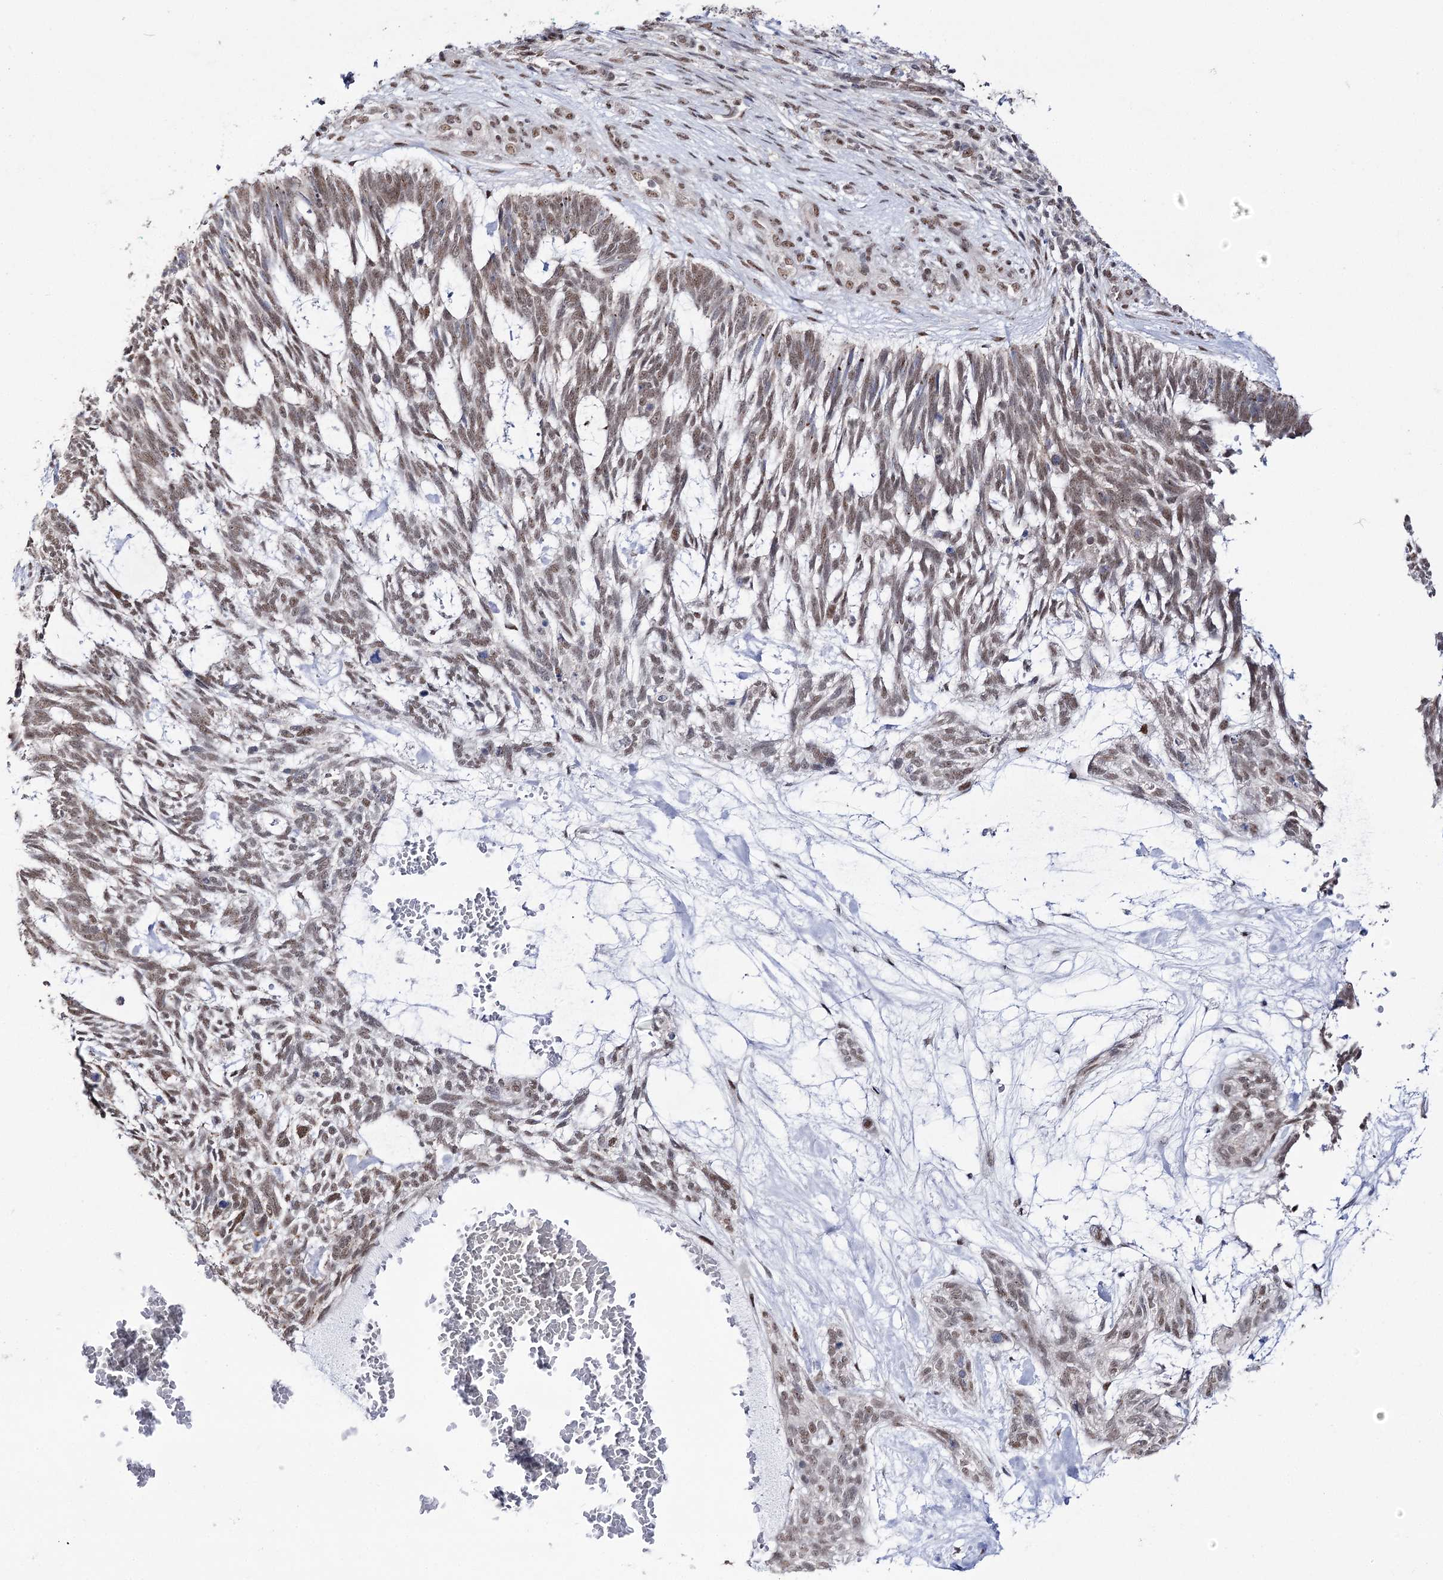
{"staining": {"intensity": "moderate", "quantity": ">75%", "location": "nuclear"}, "tissue": "skin cancer", "cell_type": "Tumor cells", "image_type": "cancer", "snomed": [{"axis": "morphology", "description": "Basal cell carcinoma"}, {"axis": "topography", "description": "Skin"}], "caption": "About >75% of tumor cells in human skin cancer show moderate nuclear protein positivity as visualized by brown immunohistochemical staining.", "gene": "VGLL4", "patient": {"sex": "male", "age": 88}}